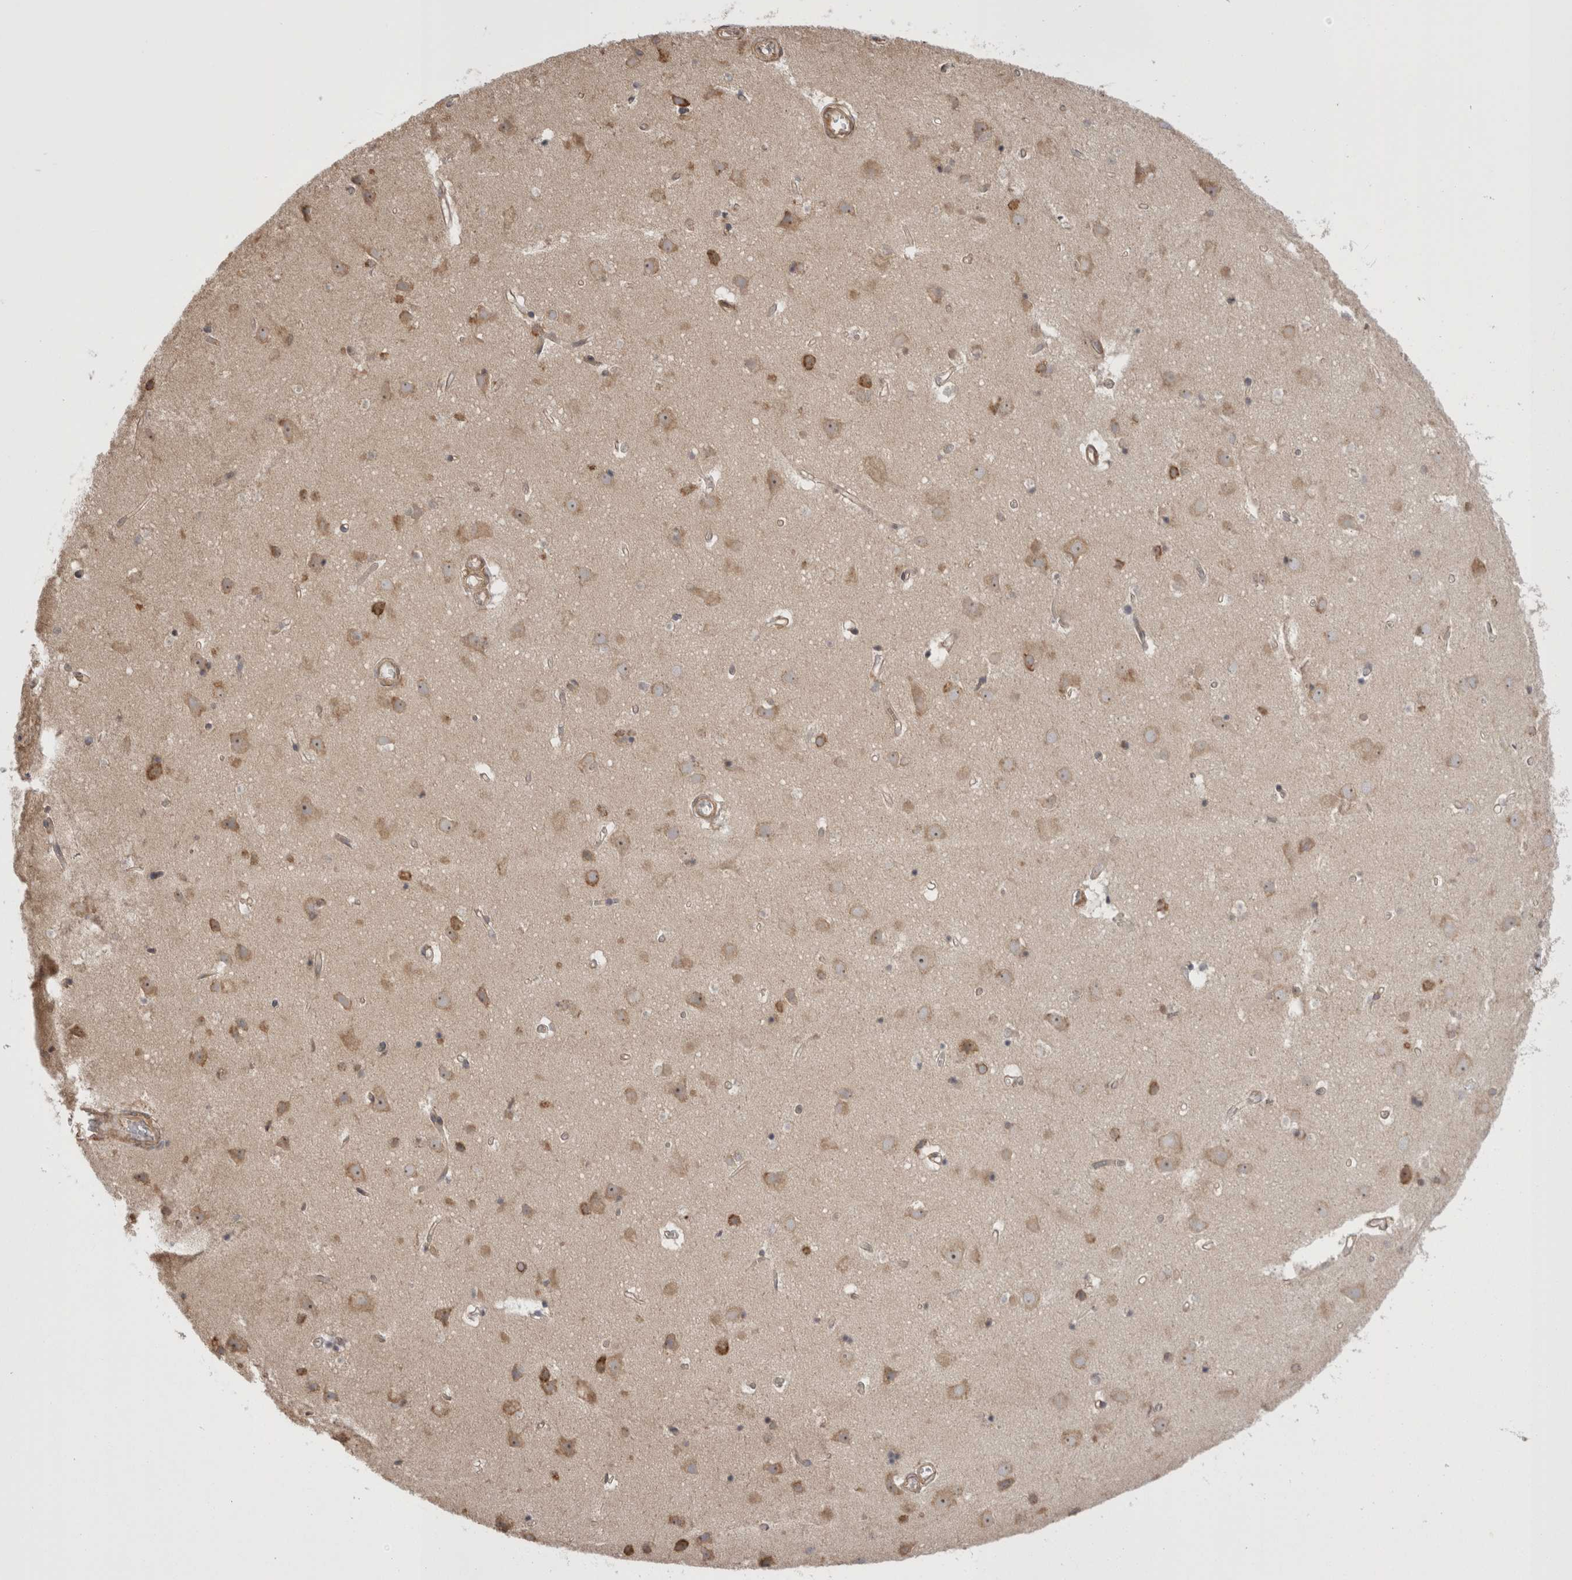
{"staining": {"intensity": "moderate", "quantity": ">75%", "location": "cytoplasmic/membranous"}, "tissue": "cerebral cortex", "cell_type": "Endothelial cells", "image_type": "normal", "snomed": [{"axis": "morphology", "description": "Normal tissue, NOS"}, {"axis": "topography", "description": "Cerebral cortex"}], "caption": "Brown immunohistochemical staining in benign human cerebral cortex displays moderate cytoplasmic/membranous staining in approximately >75% of endothelial cells.", "gene": "EXOSC4", "patient": {"sex": "male", "age": 54}}